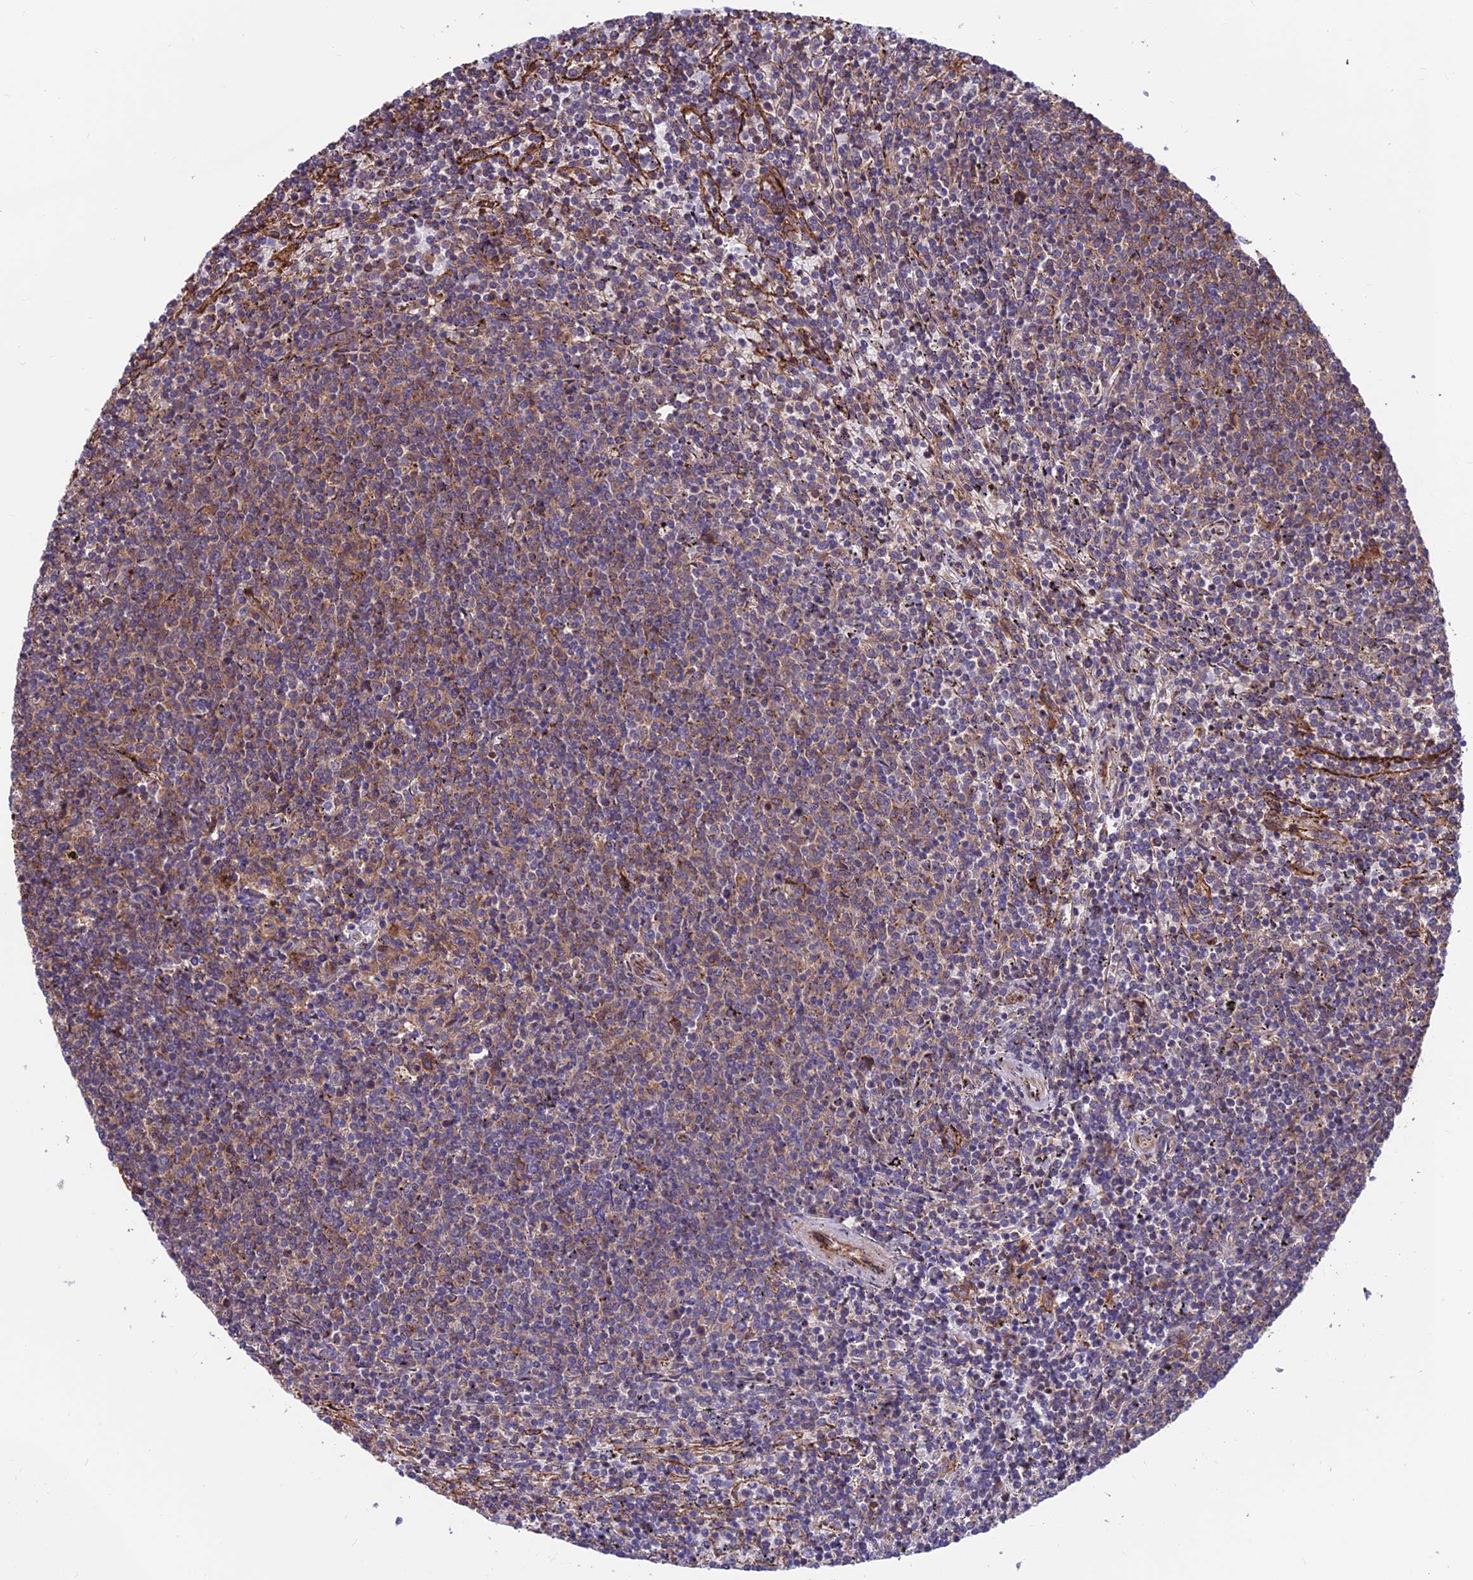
{"staining": {"intensity": "negative", "quantity": "none", "location": "none"}, "tissue": "lymphoma", "cell_type": "Tumor cells", "image_type": "cancer", "snomed": [{"axis": "morphology", "description": "Malignant lymphoma, non-Hodgkin's type, Low grade"}, {"axis": "topography", "description": "Spleen"}], "caption": "Photomicrograph shows no significant protein positivity in tumor cells of malignant lymphoma, non-Hodgkin's type (low-grade).", "gene": "RTN4RL1", "patient": {"sex": "female", "age": 50}}